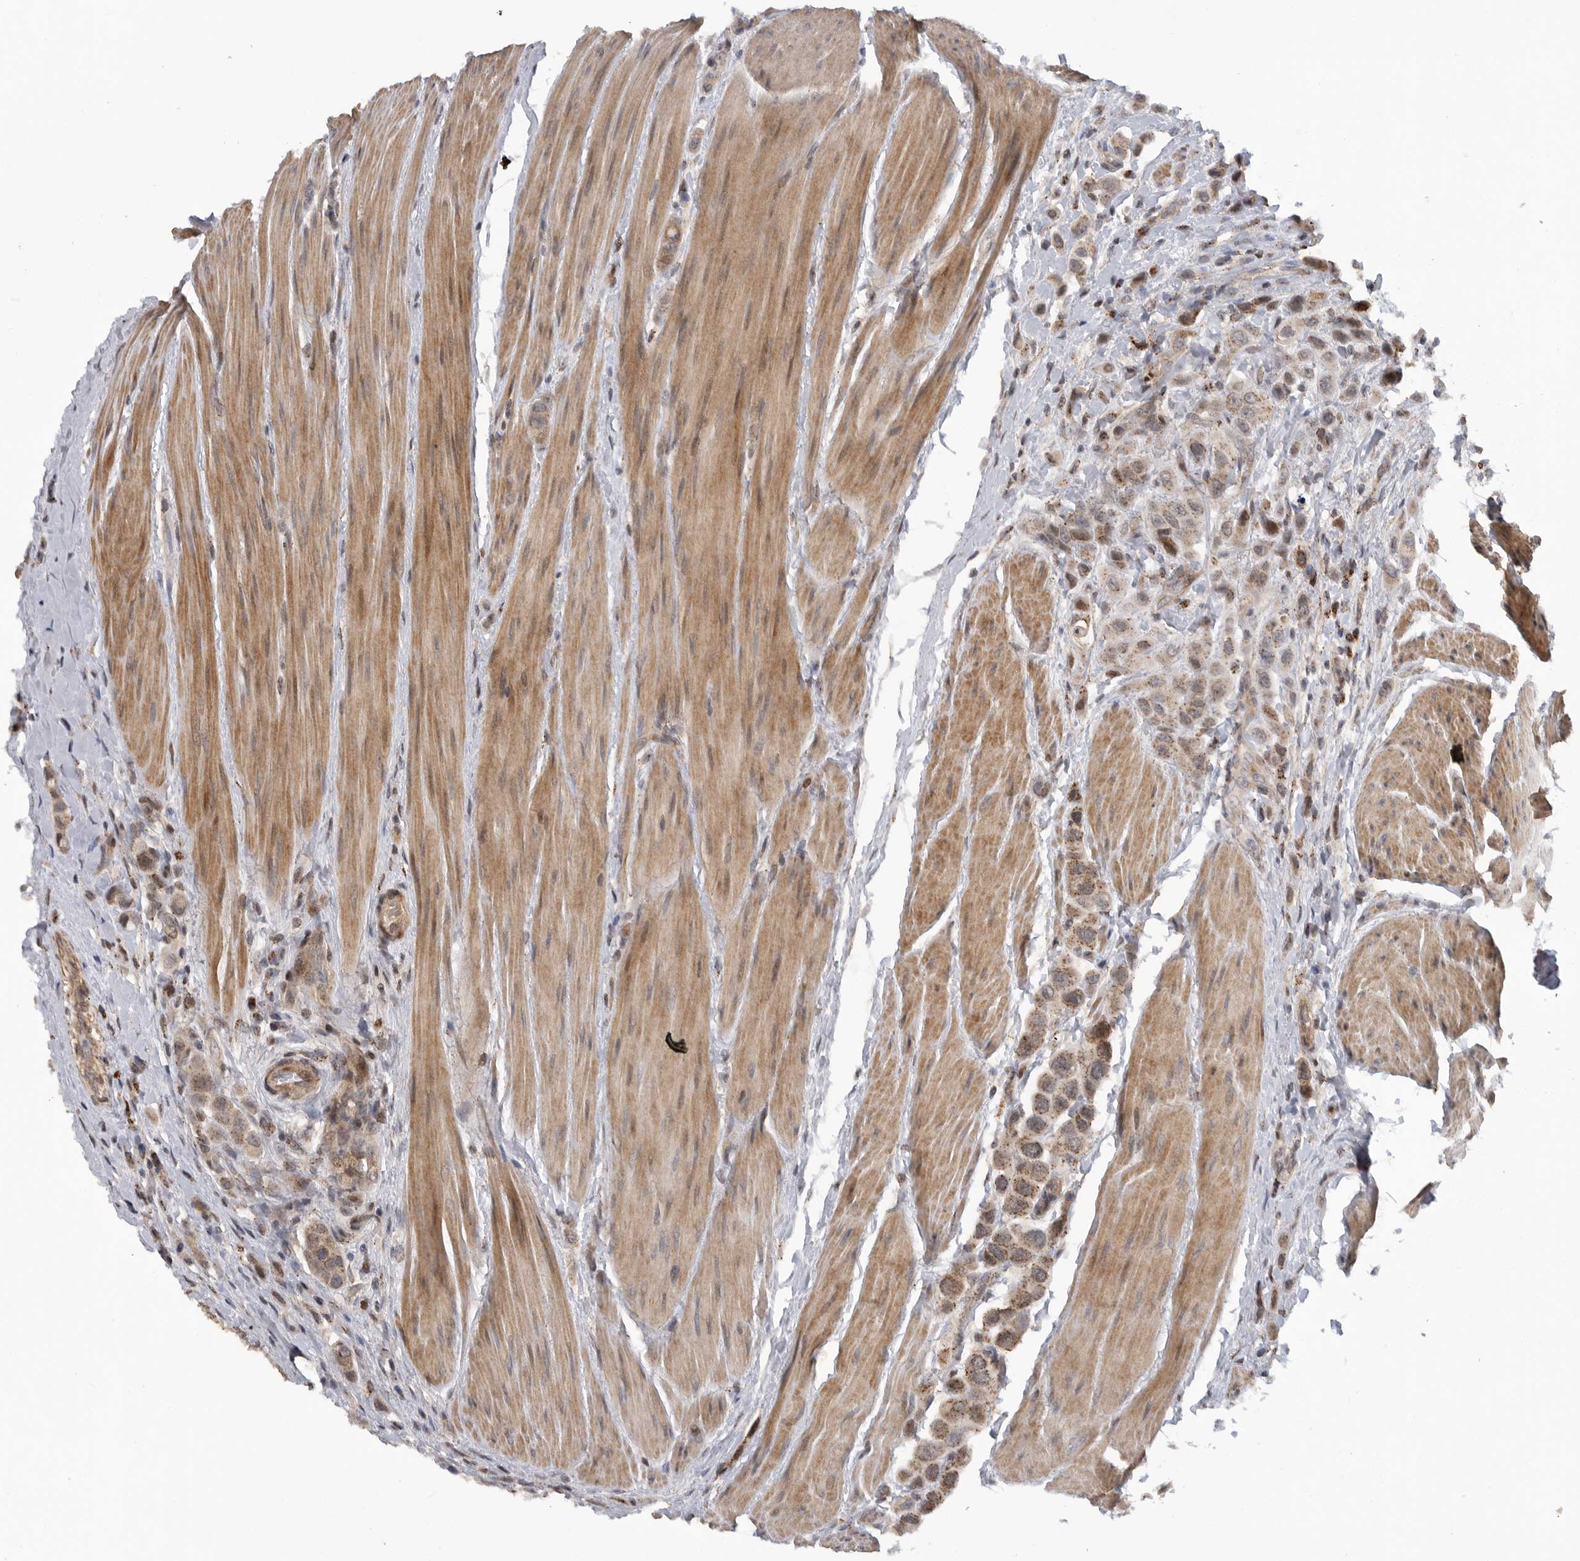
{"staining": {"intensity": "weak", "quantity": ">75%", "location": "cytoplasmic/membranous"}, "tissue": "urothelial cancer", "cell_type": "Tumor cells", "image_type": "cancer", "snomed": [{"axis": "morphology", "description": "Urothelial carcinoma, High grade"}, {"axis": "topography", "description": "Urinary bladder"}], "caption": "Urothelial cancer stained with DAB (3,3'-diaminobenzidine) immunohistochemistry exhibits low levels of weak cytoplasmic/membranous expression in about >75% of tumor cells.", "gene": "TMPRSS11F", "patient": {"sex": "male", "age": 50}}